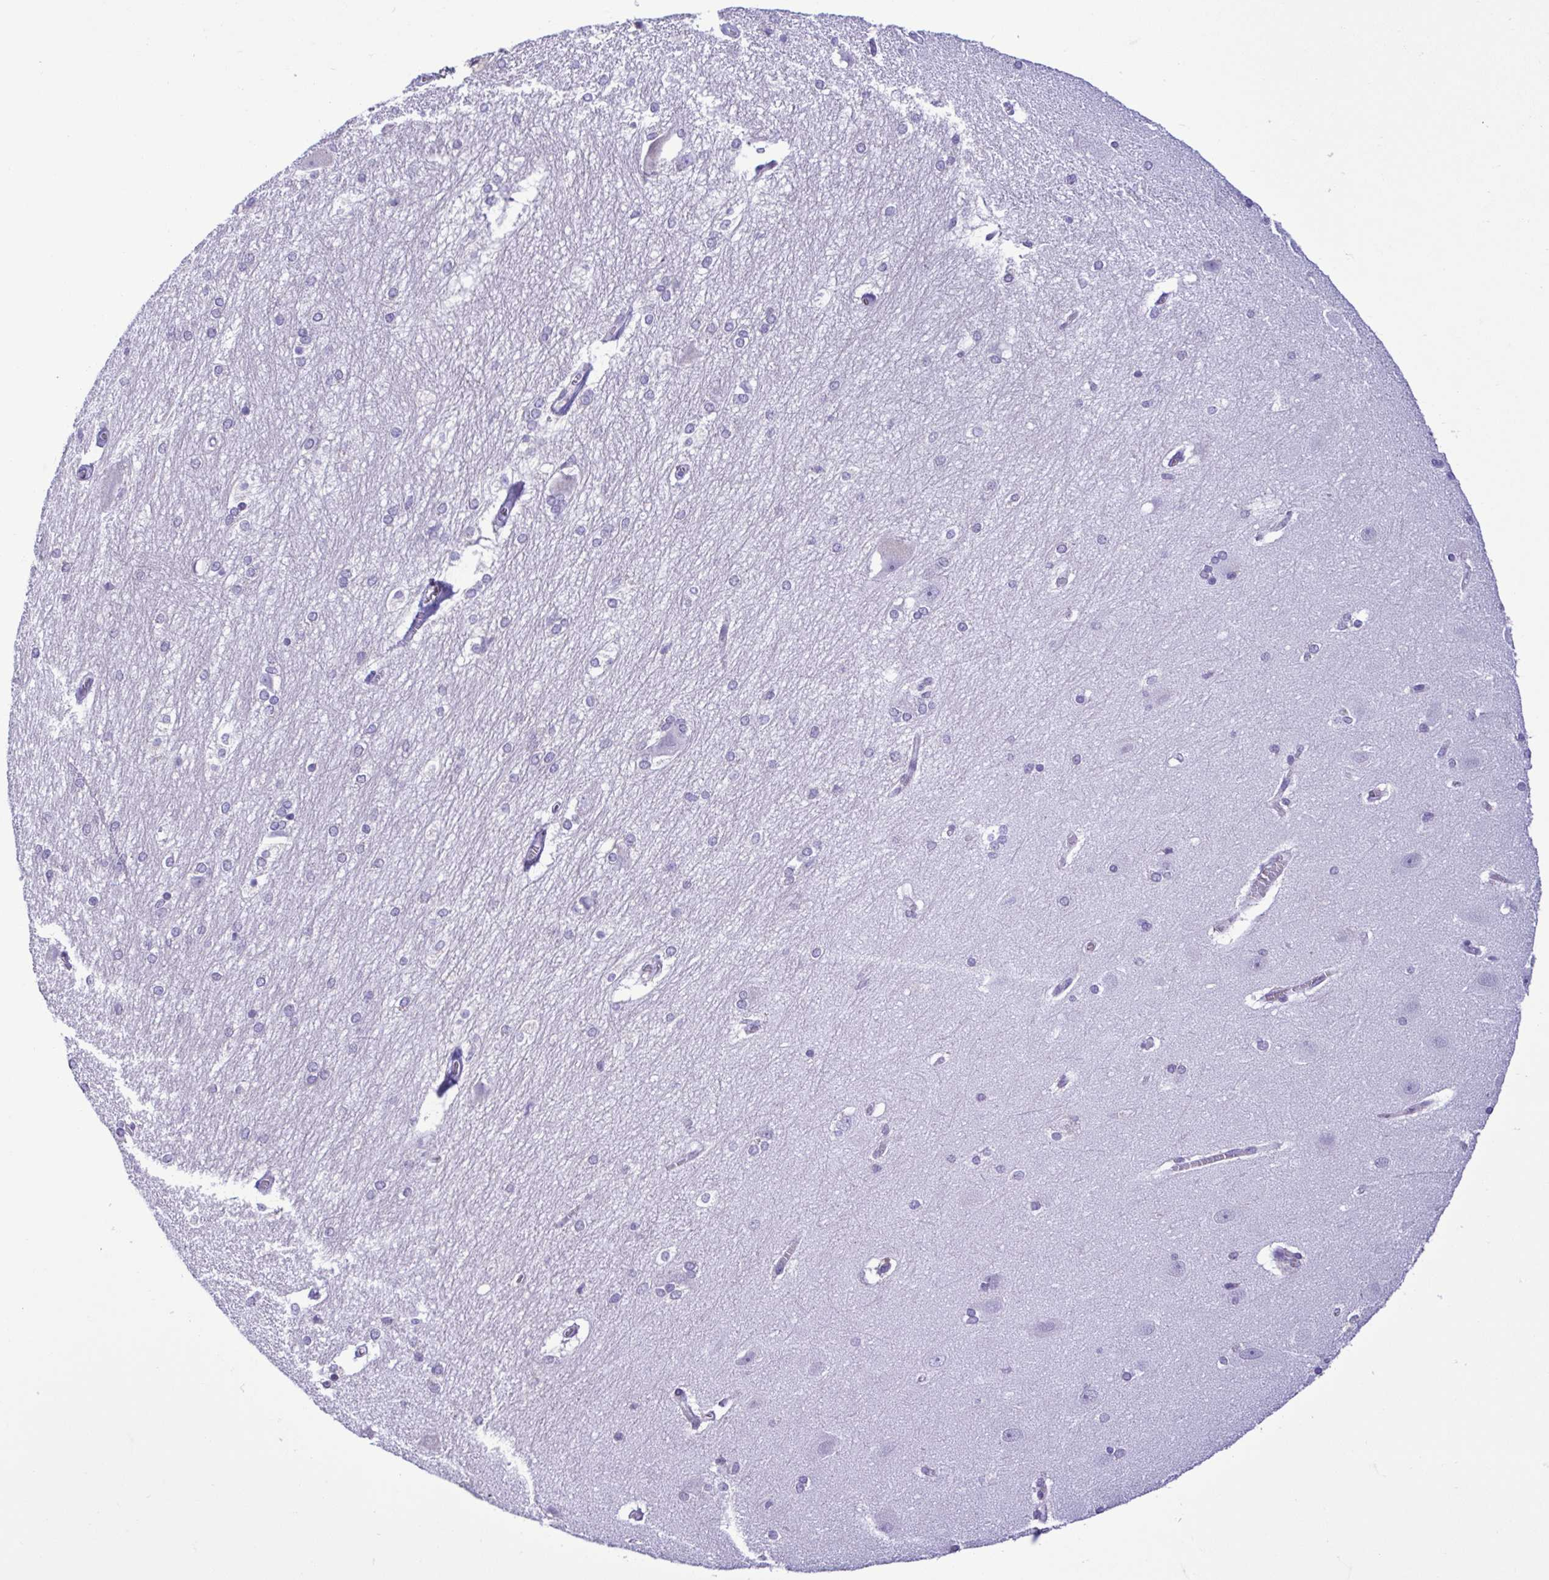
{"staining": {"intensity": "negative", "quantity": "none", "location": "none"}, "tissue": "hippocampus", "cell_type": "Glial cells", "image_type": "normal", "snomed": [{"axis": "morphology", "description": "Normal tissue, NOS"}, {"axis": "topography", "description": "Cerebral cortex"}, {"axis": "topography", "description": "Hippocampus"}], "caption": "A histopathology image of hippocampus stained for a protein shows no brown staining in glial cells. (DAB (3,3'-diaminobenzidine) immunohistochemistry (IHC) visualized using brightfield microscopy, high magnification).", "gene": "CBY2", "patient": {"sex": "female", "age": 19}}